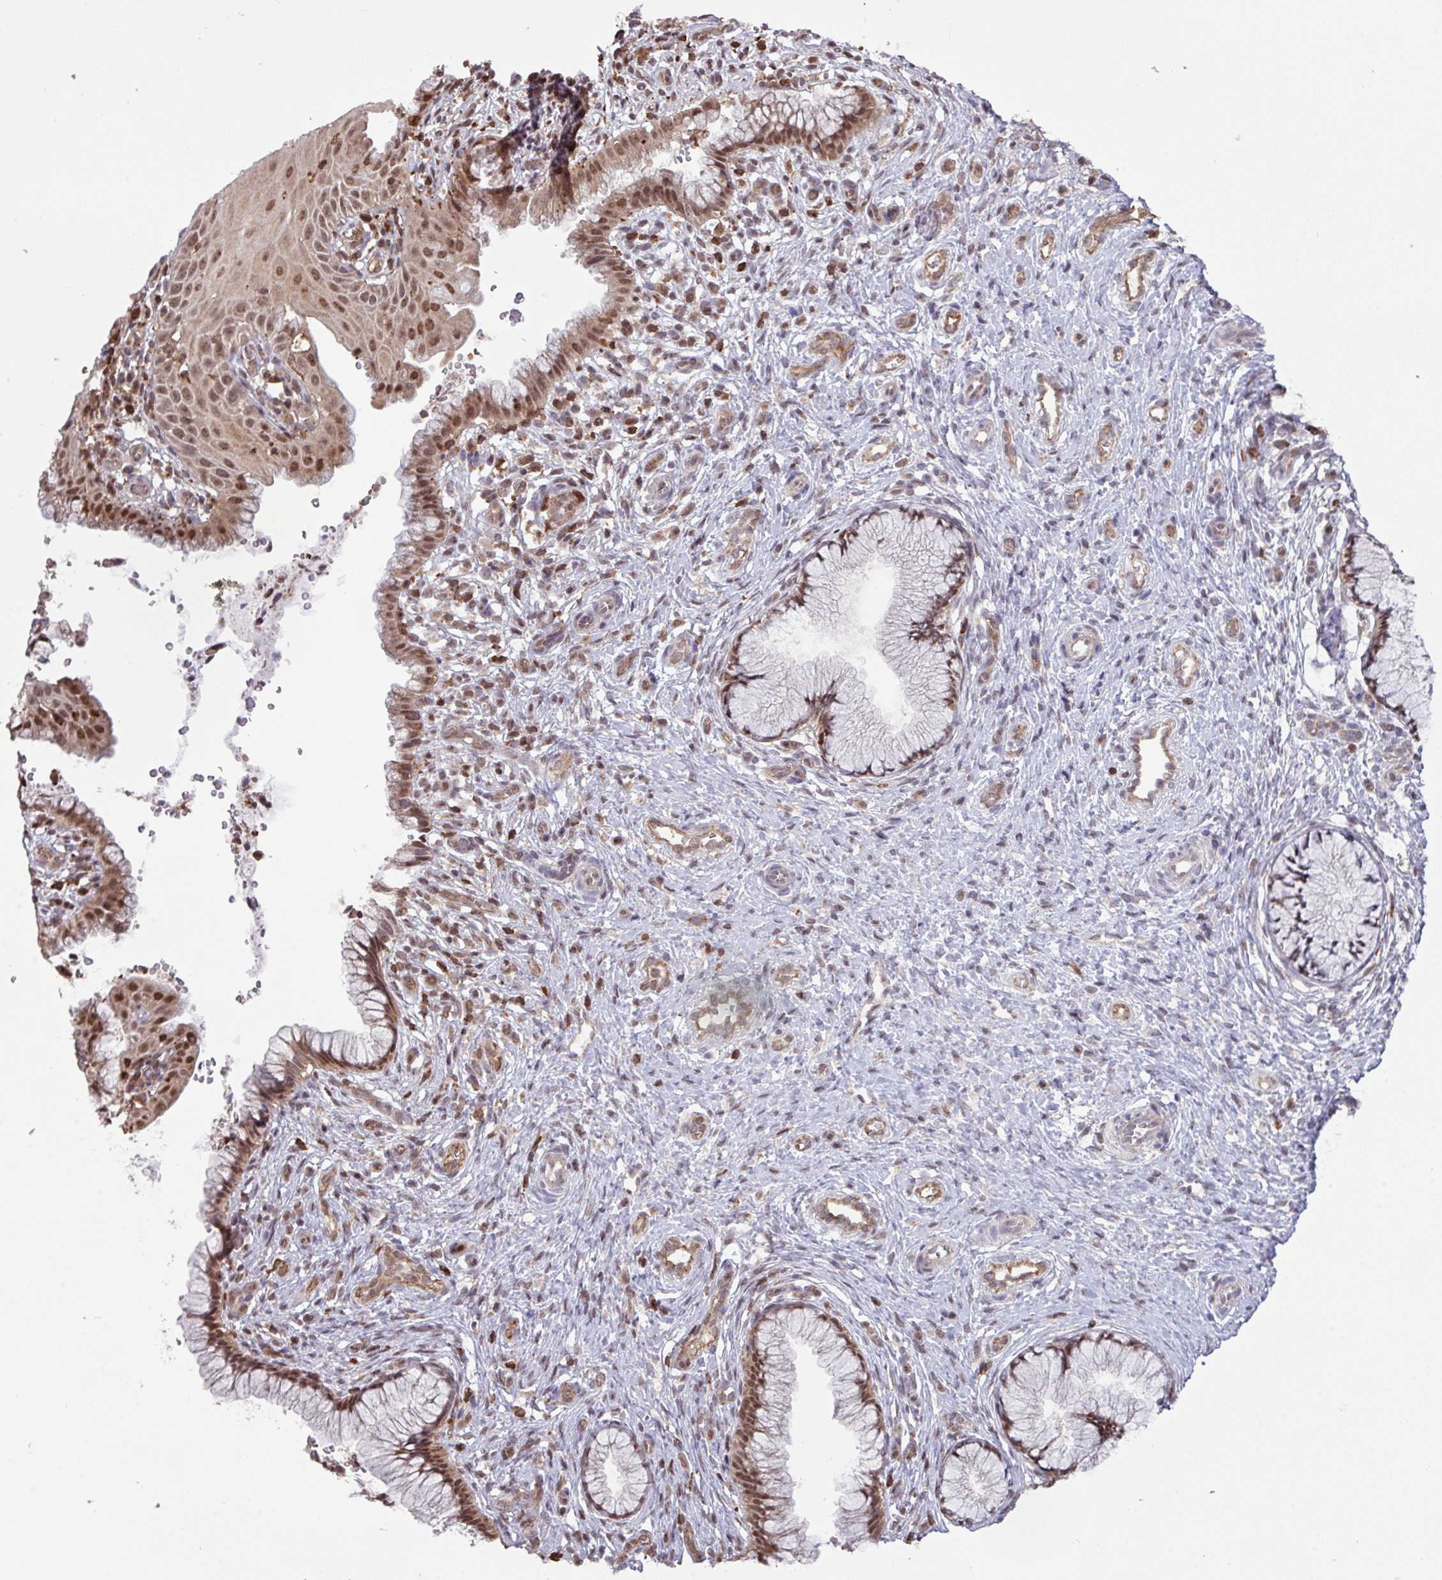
{"staining": {"intensity": "moderate", "quantity": ">75%", "location": "nuclear"}, "tissue": "cervix", "cell_type": "Glandular cells", "image_type": "normal", "snomed": [{"axis": "morphology", "description": "Normal tissue, NOS"}, {"axis": "topography", "description": "Cervix"}], "caption": "Moderate nuclear expression is present in approximately >75% of glandular cells in unremarkable cervix.", "gene": "GON7", "patient": {"sex": "female", "age": 36}}